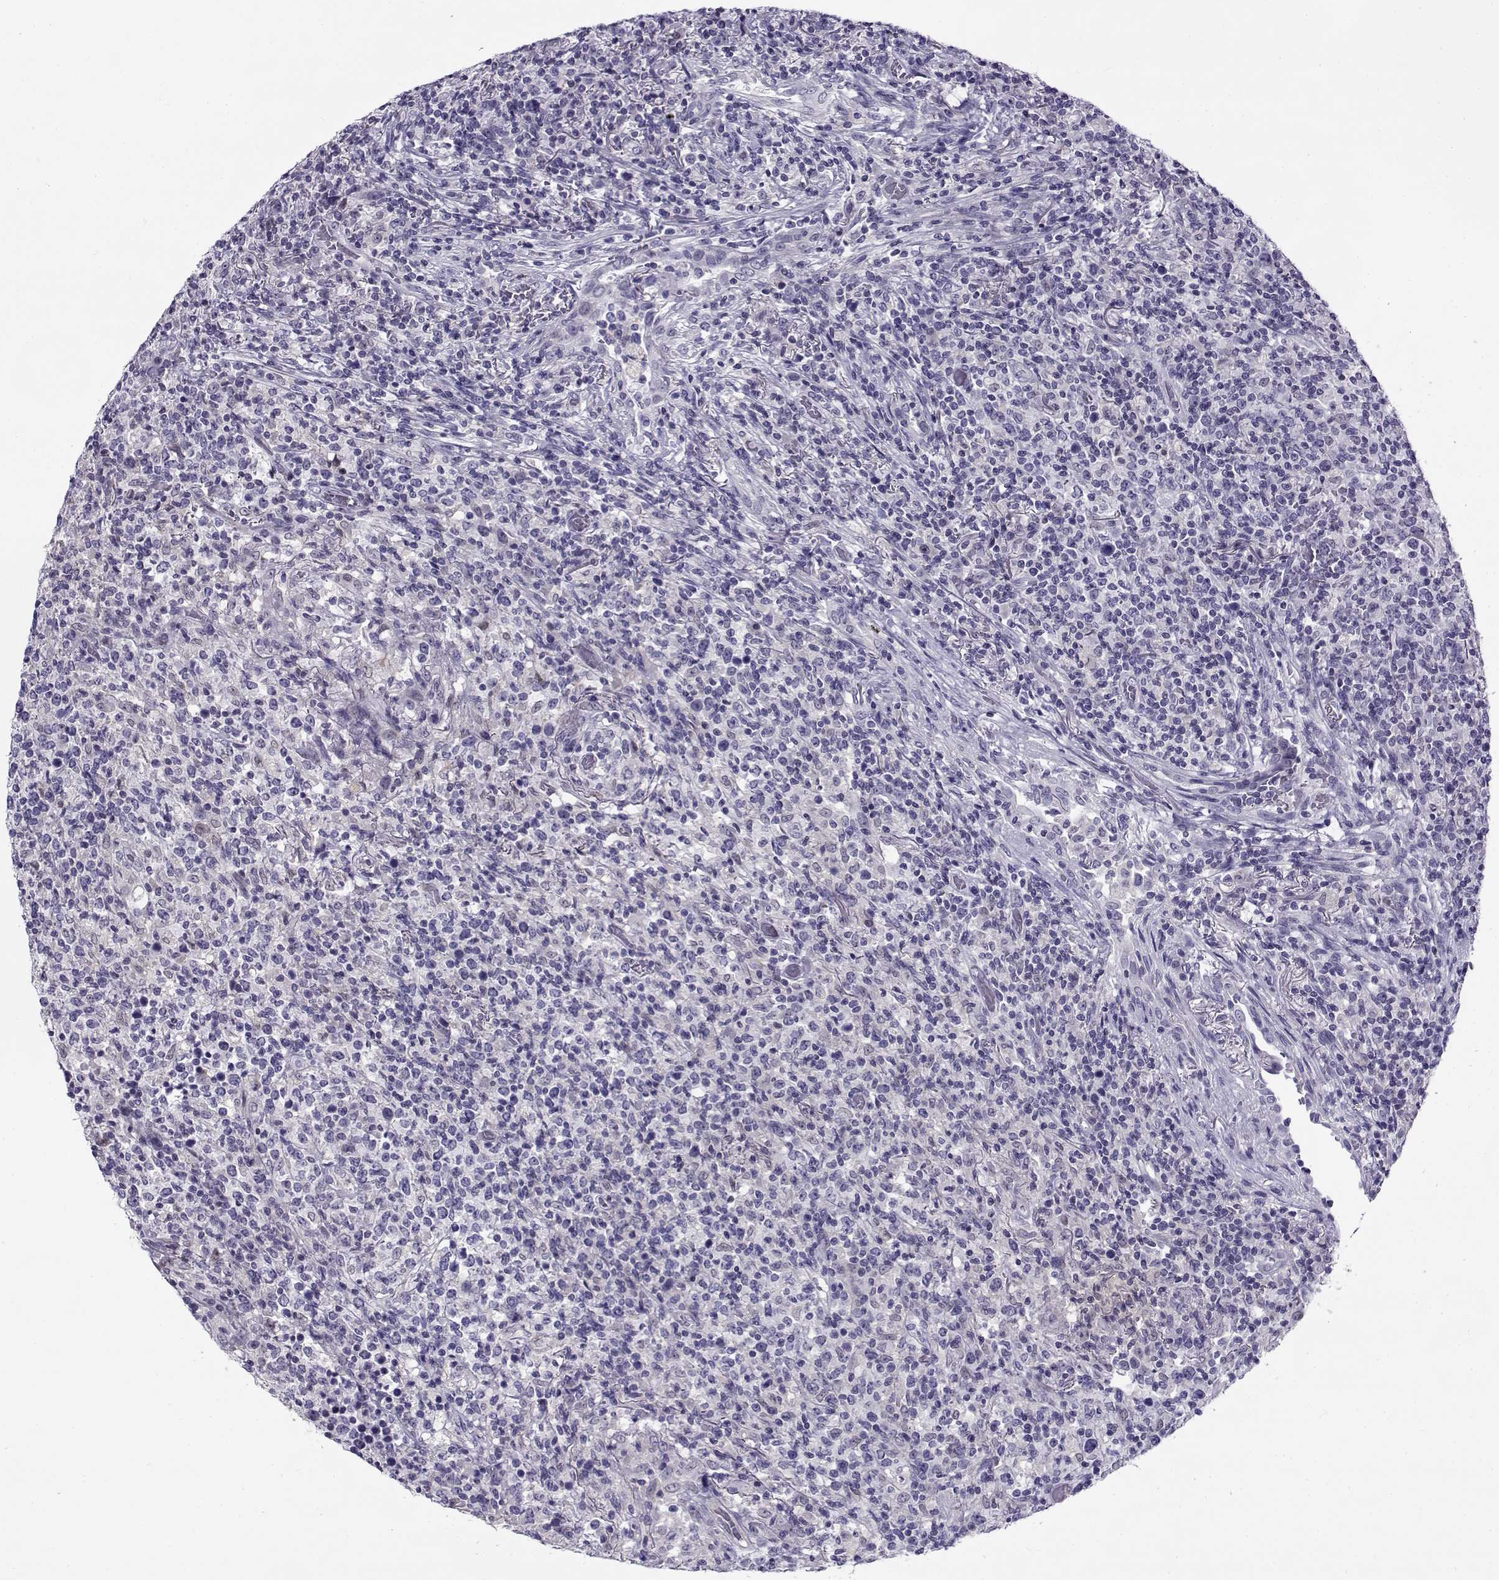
{"staining": {"intensity": "negative", "quantity": "none", "location": "none"}, "tissue": "lymphoma", "cell_type": "Tumor cells", "image_type": "cancer", "snomed": [{"axis": "morphology", "description": "Malignant lymphoma, non-Hodgkin's type, High grade"}, {"axis": "topography", "description": "Lung"}], "caption": "Protein analysis of high-grade malignant lymphoma, non-Hodgkin's type reveals no significant positivity in tumor cells.", "gene": "FEZF1", "patient": {"sex": "male", "age": 79}}